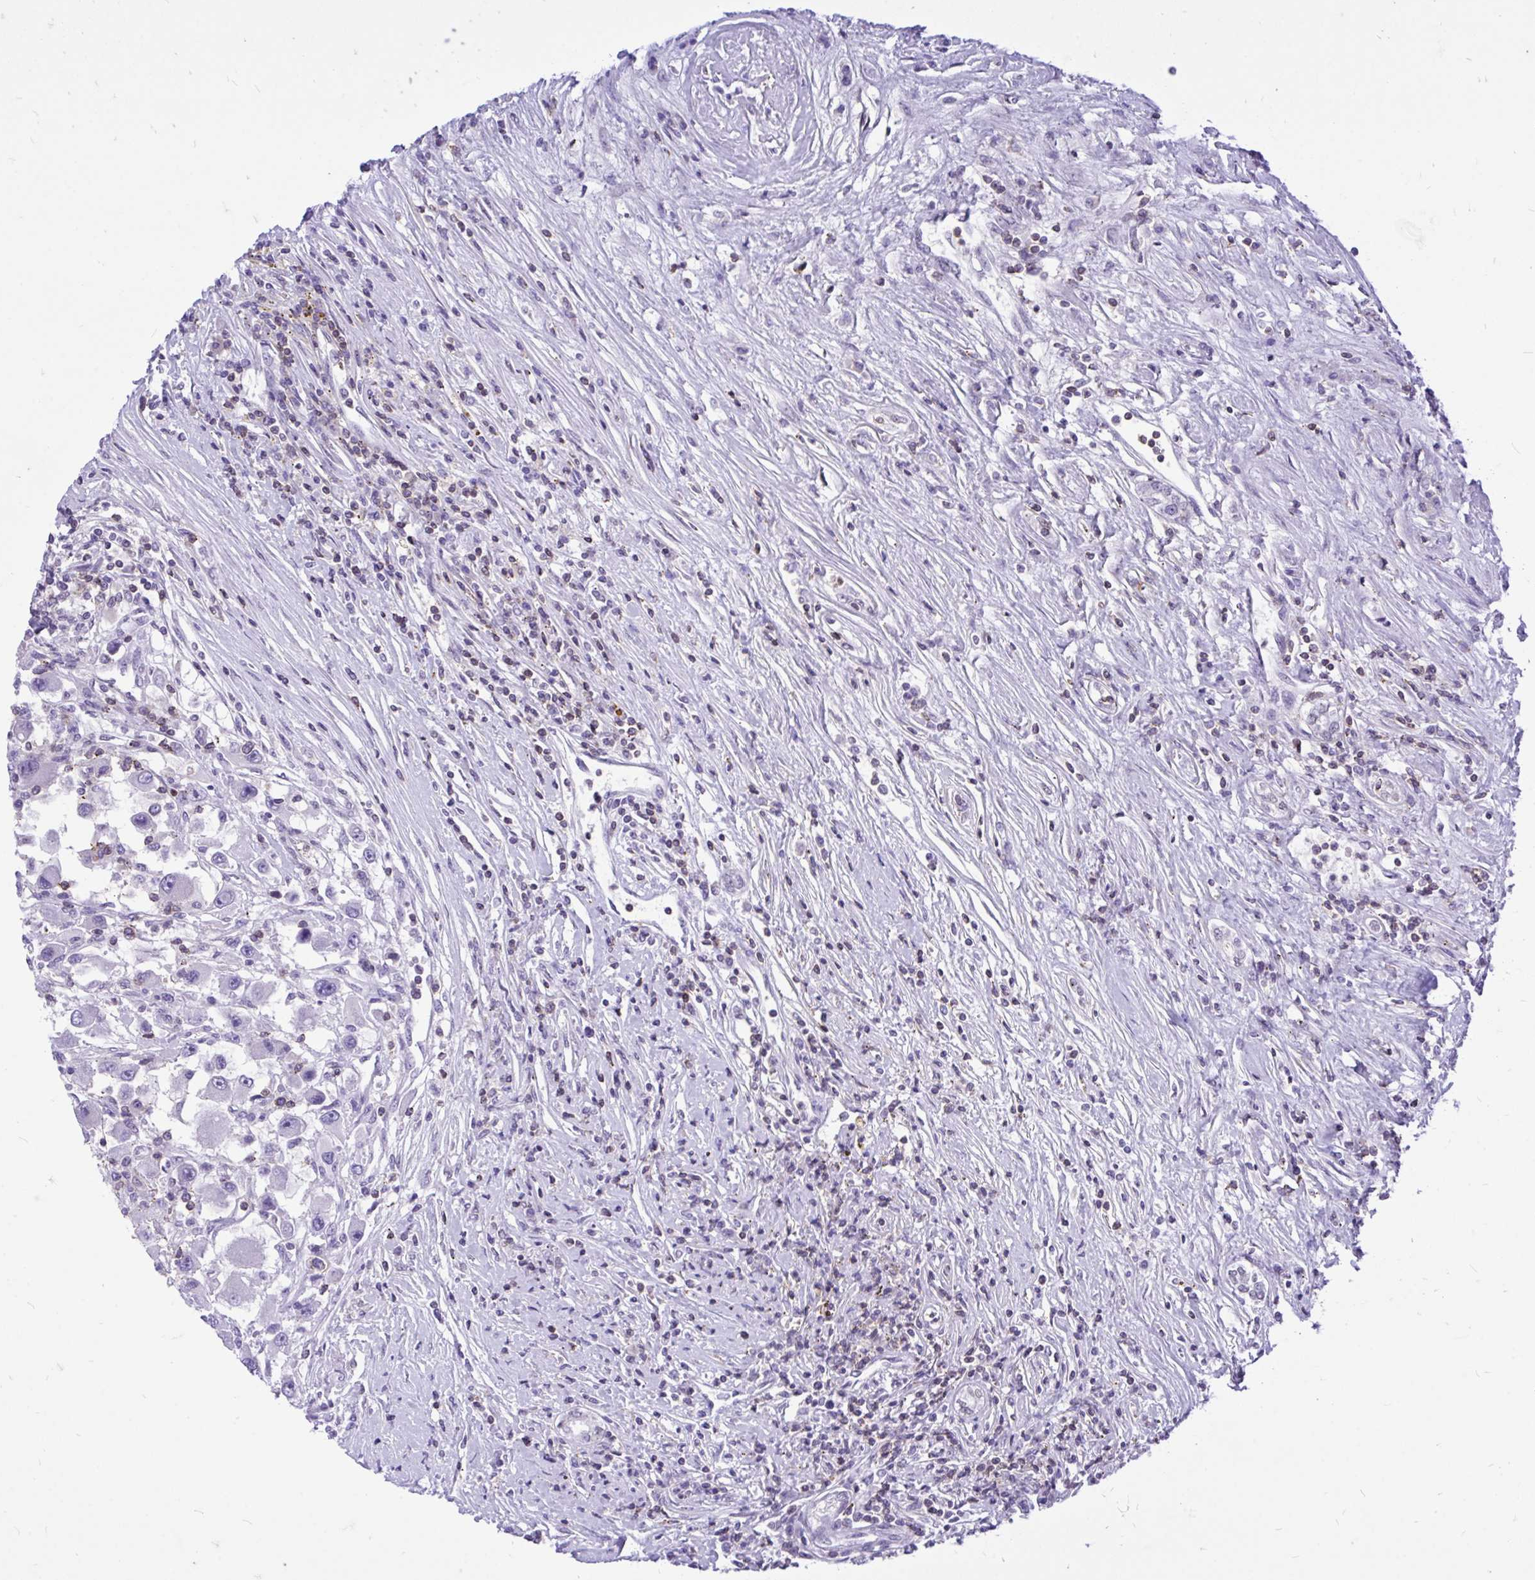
{"staining": {"intensity": "negative", "quantity": "none", "location": "none"}, "tissue": "renal cancer", "cell_type": "Tumor cells", "image_type": "cancer", "snomed": [{"axis": "morphology", "description": "Adenocarcinoma, NOS"}, {"axis": "topography", "description": "Kidney"}], "caption": "Immunohistochemistry of renal cancer (adenocarcinoma) exhibits no staining in tumor cells.", "gene": "CXCL8", "patient": {"sex": "female", "age": 67}}